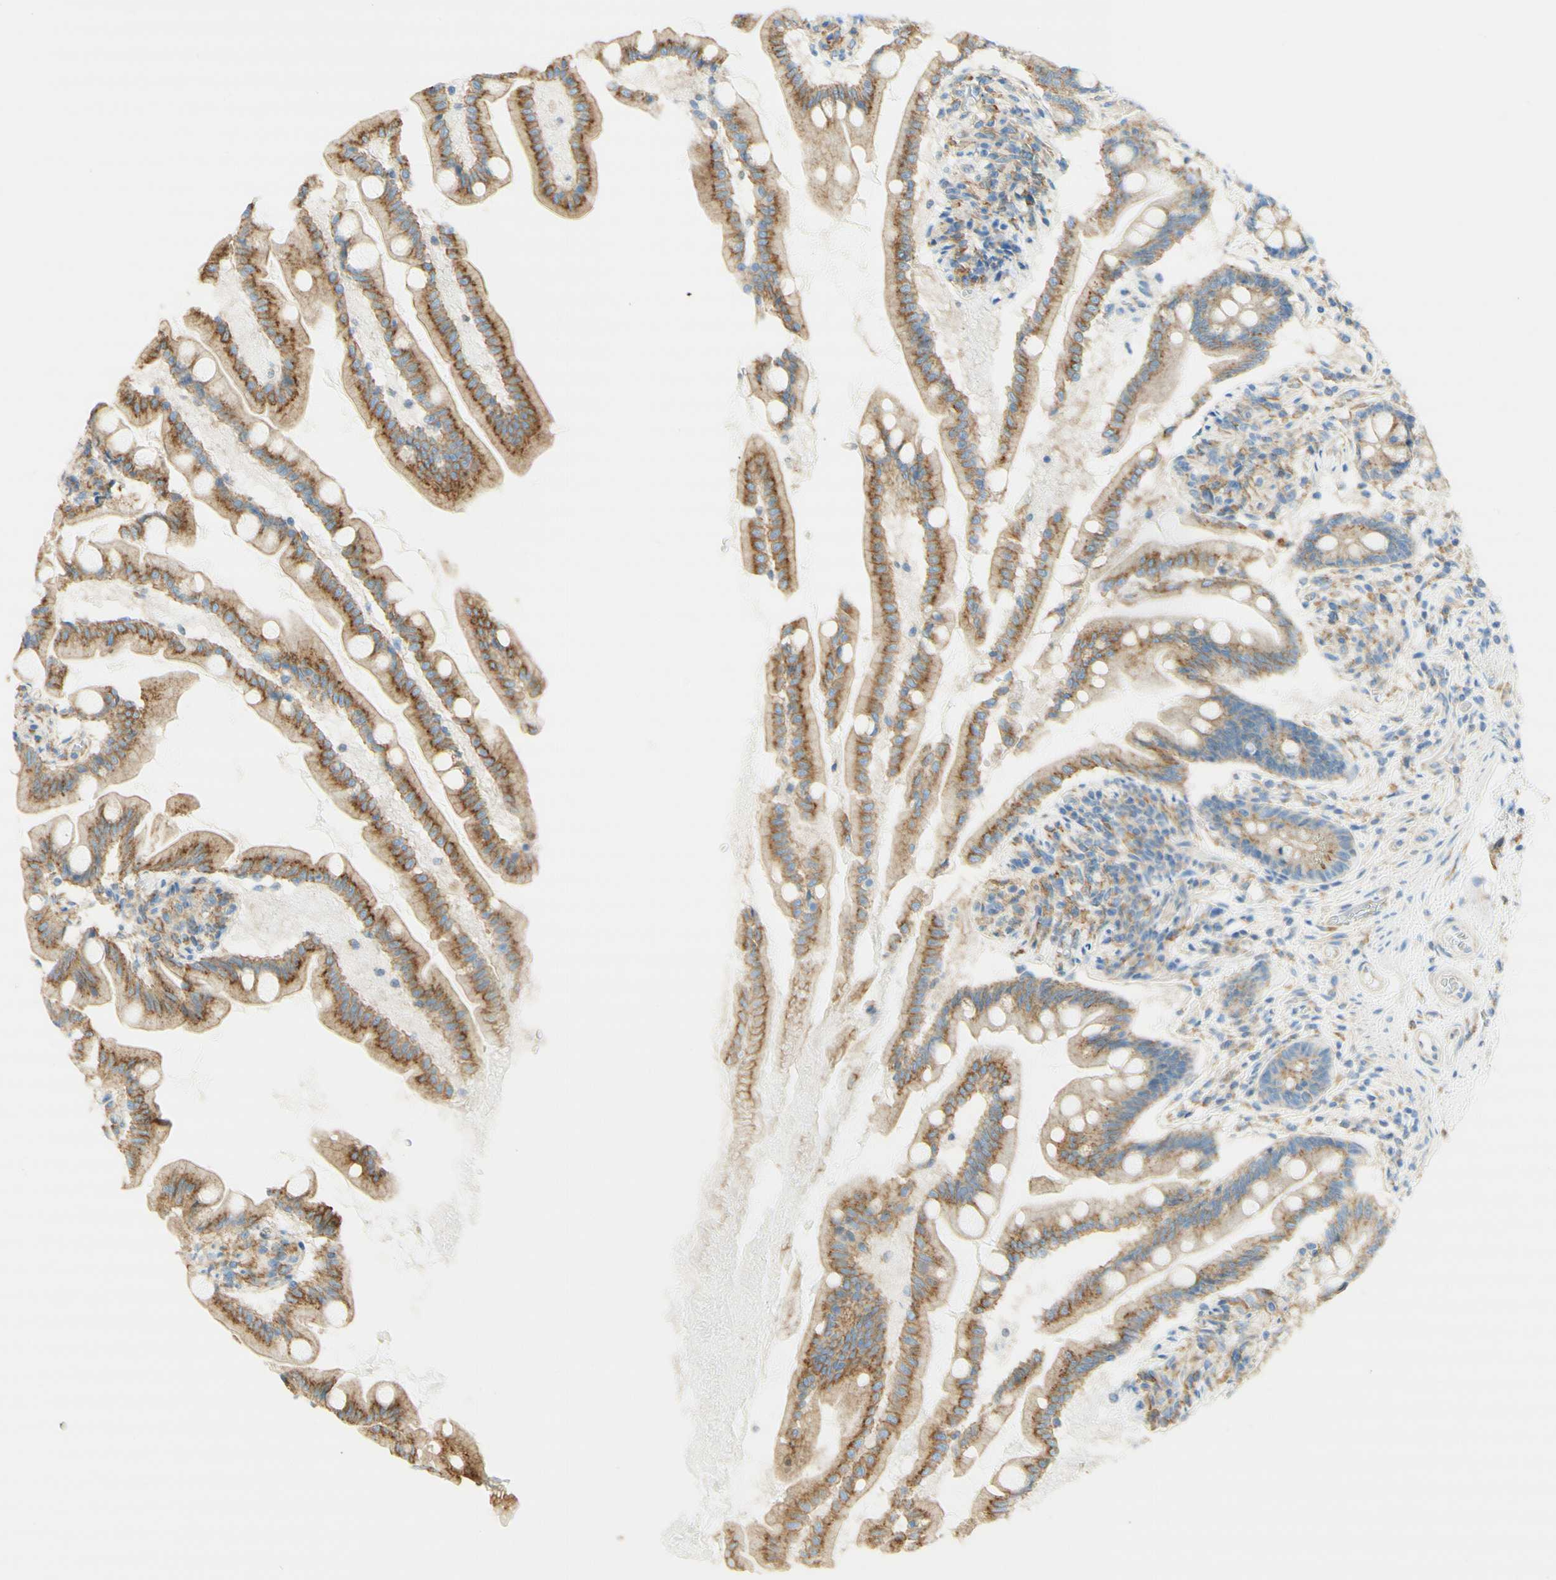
{"staining": {"intensity": "moderate", "quantity": ">75%", "location": "cytoplasmic/membranous"}, "tissue": "small intestine", "cell_type": "Glandular cells", "image_type": "normal", "snomed": [{"axis": "morphology", "description": "Normal tissue, NOS"}, {"axis": "topography", "description": "Small intestine"}], "caption": "Unremarkable small intestine reveals moderate cytoplasmic/membranous staining in approximately >75% of glandular cells, visualized by immunohistochemistry.", "gene": "CLTC", "patient": {"sex": "female", "age": 56}}